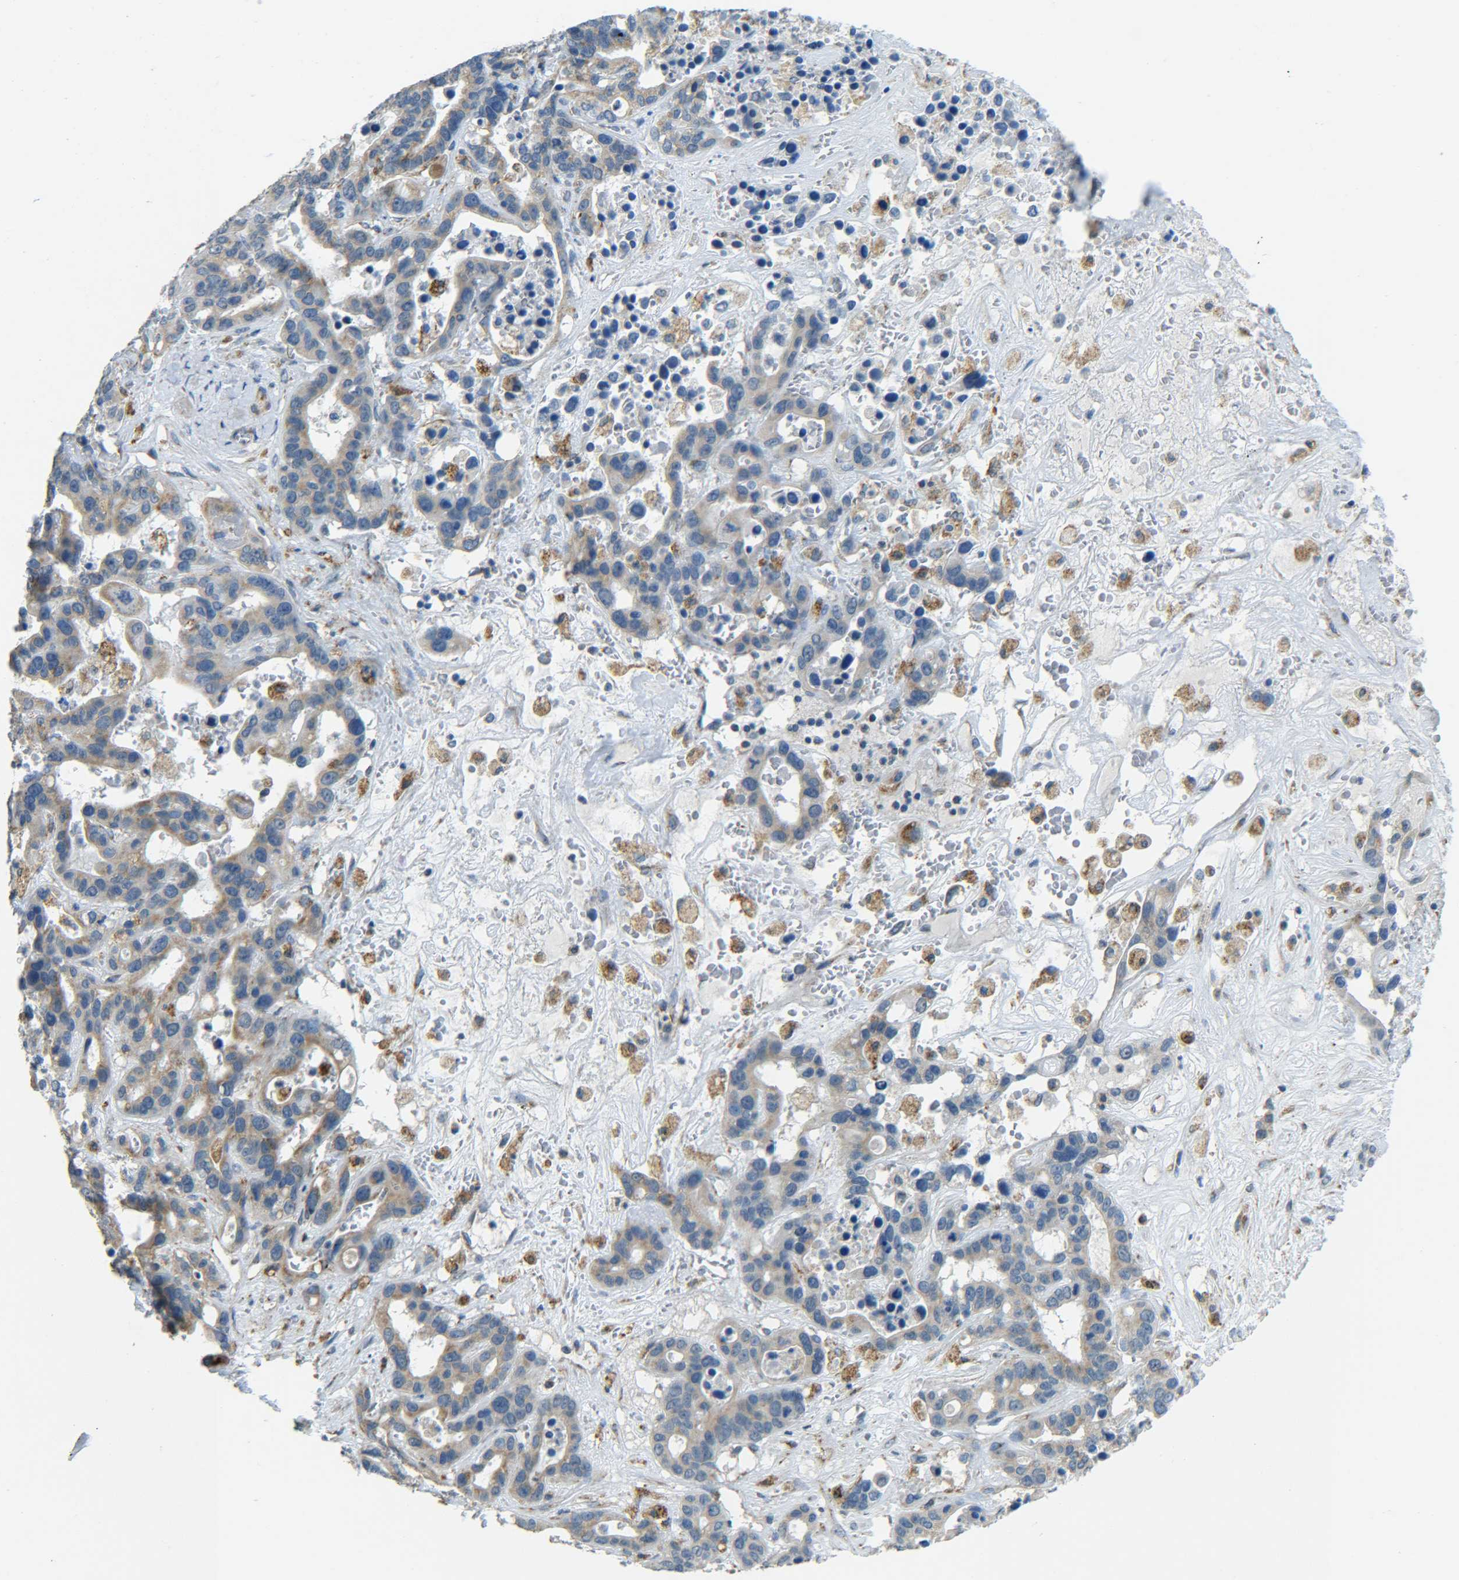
{"staining": {"intensity": "weak", "quantity": ">75%", "location": "cytoplasmic/membranous"}, "tissue": "liver cancer", "cell_type": "Tumor cells", "image_type": "cancer", "snomed": [{"axis": "morphology", "description": "Cholangiocarcinoma"}, {"axis": "topography", "description": "Liver"}], "caption": "A low amount of weak cytoplasmic/membranous positivity is identified in about >75% of tumor cells in liver cholangiocarcinoma tissue.", "gene": "CYB5R1", "patient": {"sex": "female", "age": 65}}